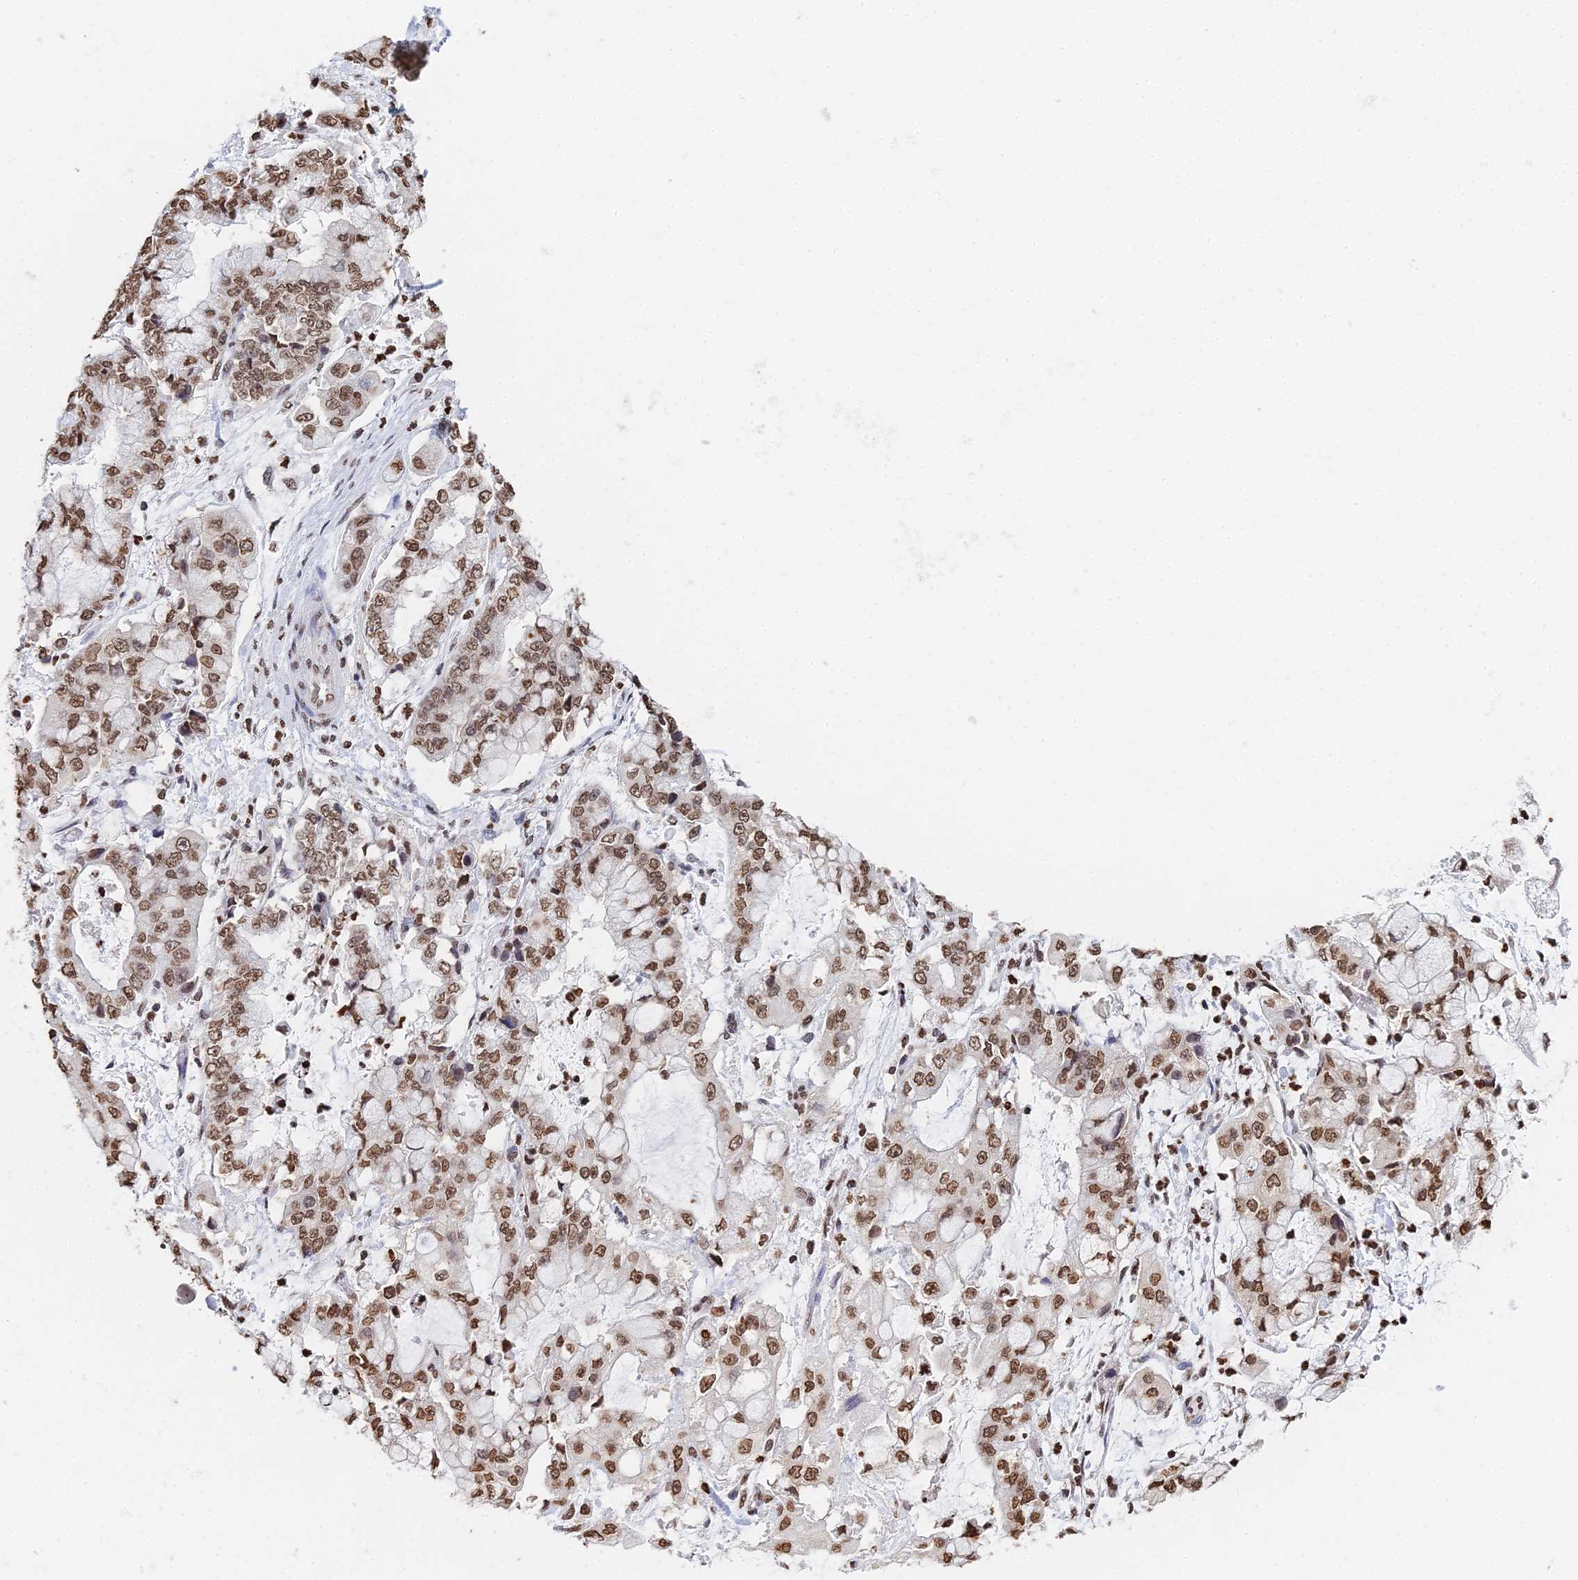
{"staining": {"intensity": "moderate", "quantity": ">75%", "location": "nuclear"}, "tissue": "stomach cancer", "cell_type": "Tumor cells", "image_type": "cancer", "snomed": [{"axis": "morphology", "description": "Adenocarcinoma, NOS"}, {"axis": "topography", "description": "Stomach"}], "caption": "Immunohistochemical staining of human stomach adenocarcinoma displays moderate nuclear protein expression in approximately >75% of tumor cells. (DAB IHC with brightfield microscopy, high magnification).", "gene": "GBP3", "patient": {"sex": "male", "age": 76}}